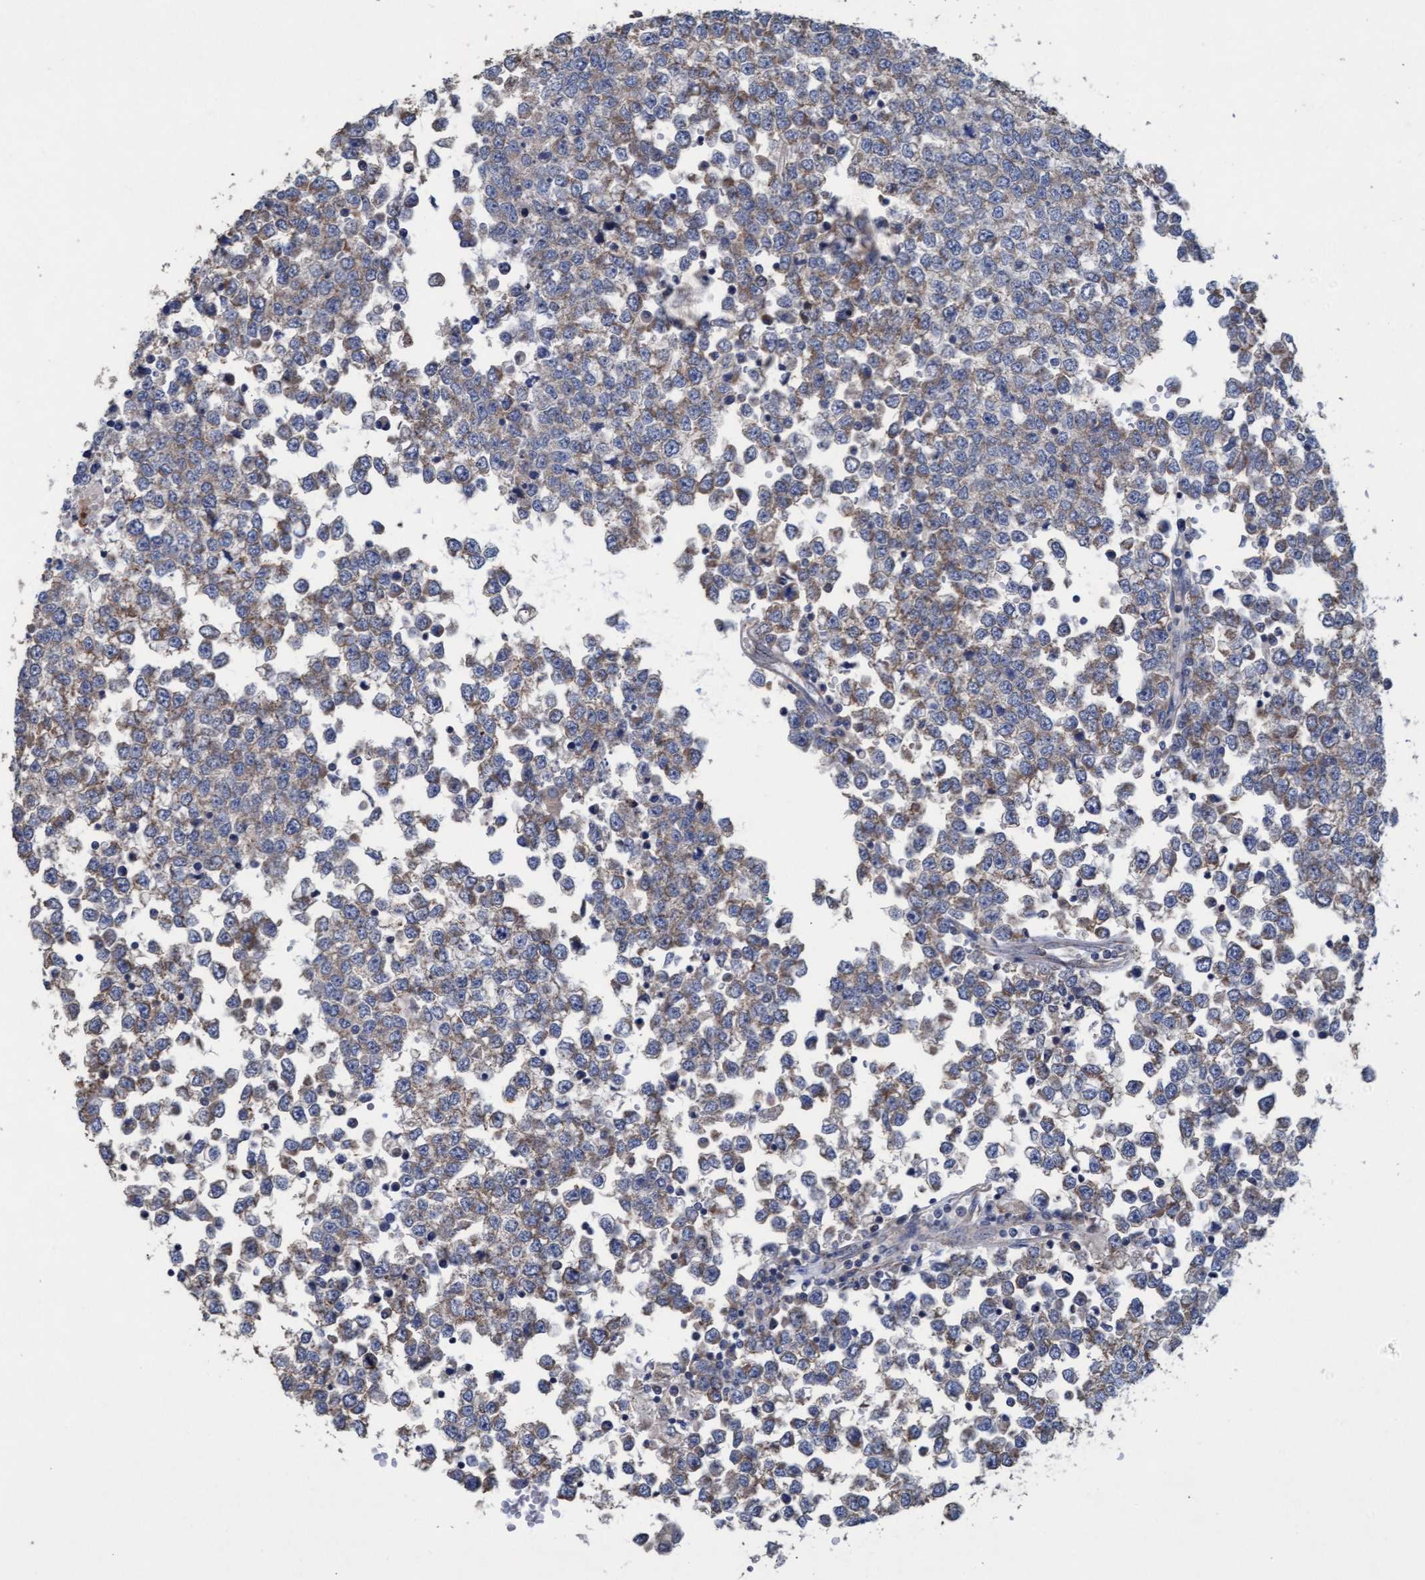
{"staining": {"intensity": "weak", "quantity": ">75%", "location": "cytoplasmic/membranous"}, "tissue": "testis cancer", "cell_type": "Tumor cells", "image_type": "cancer", "snomed": [{"axis": "morphology", "description": "Seminoma, NOS"}, {"axis": "topography", "description": "Testis"}], "caption": "Immunohistochemical staining of testis seminoma exhibits low levels of weak cytoplasmic/membranous protein expression in about >75% of tumor cells.", "gene": "MRPL38", "patient": {"sex": "male", "age": 65}}